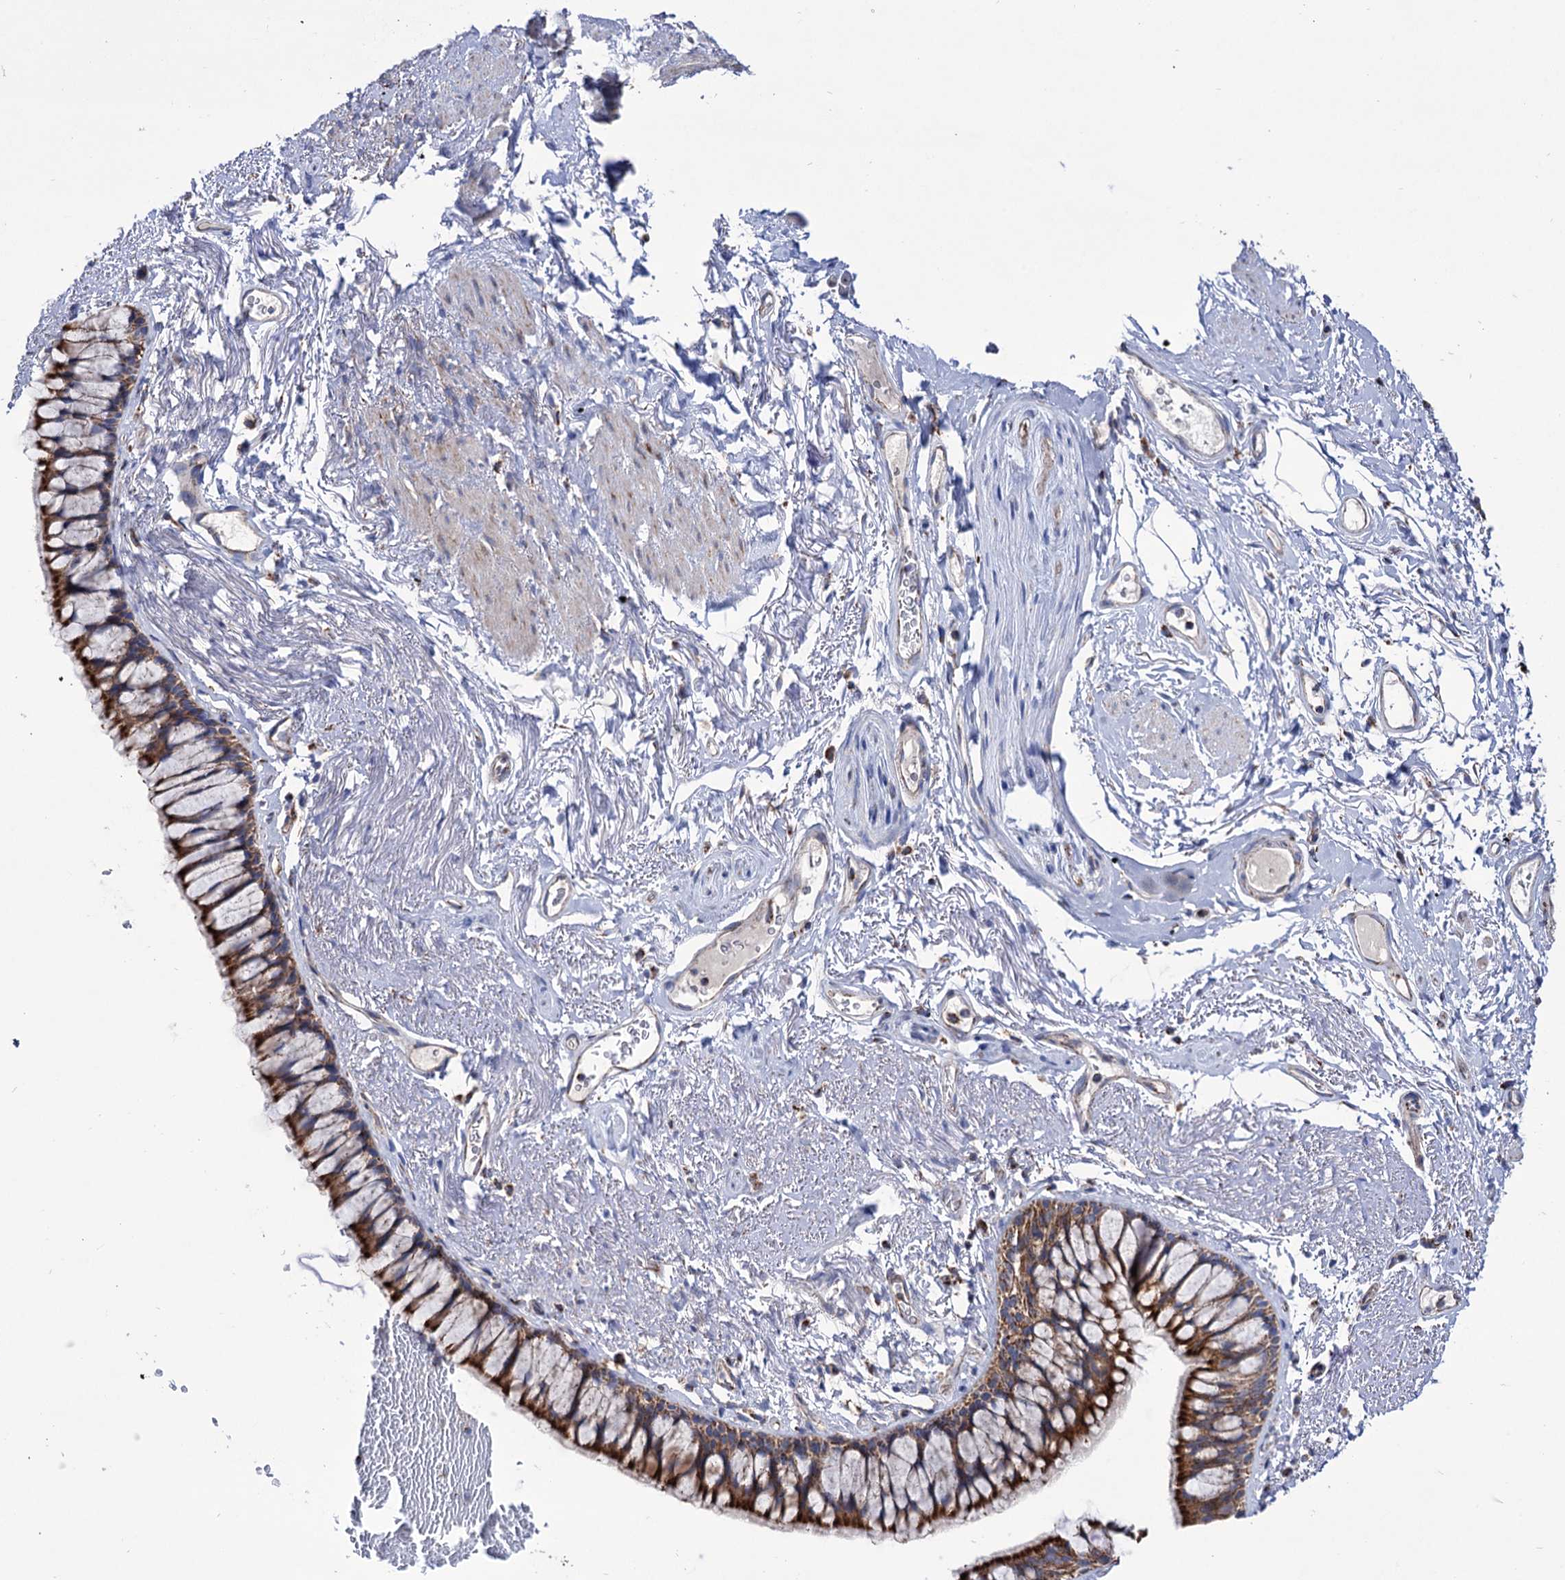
{"staining": {"intensity": "strong", "quantity": ">75%", "location": "cytoplasmic/membranous"}, "tissue": "bronchus", "cell_type": "Respiratory epithelial cells", "image_type": "normal", "snomed": [{"axis": "morphology", "description": "Normal tissue, NOS"}, {"axis": "topography", "description": "Cartilage tissue"}, {"axis": "topography", "description": "Bronchus"}], "caption": "A high-resolution image shows immunohistochemistry staining of unremarkable bronchus, which shows strong cytoplasmic/membranous positivity in about >75% of respiratory epithelial cells.", "gene": "ABHD10", "patient": {"sex": "female", "age": 73}}